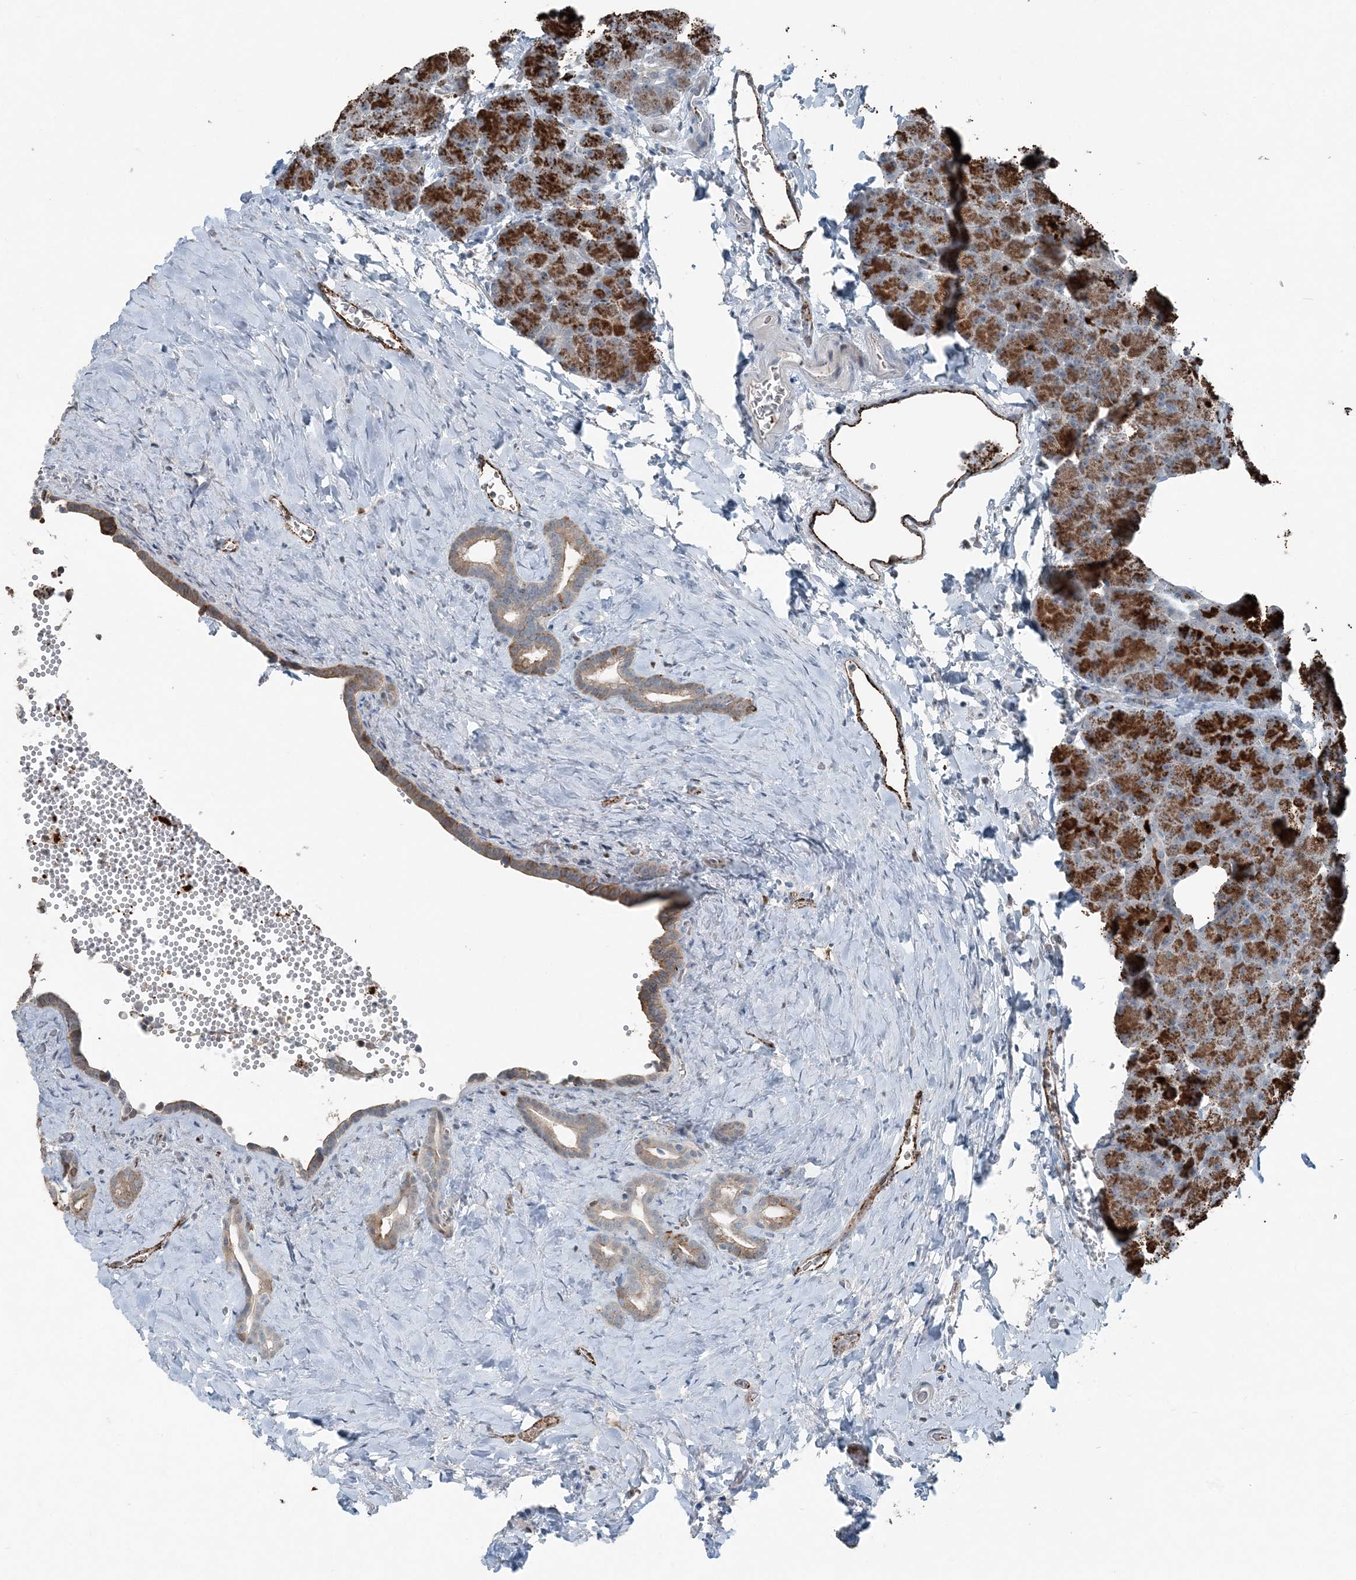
{"staining": {"intensity": "strong", "quantity": ">75%", "location": "cytoplasmic/membranous"}, "tissue": "pancreas", "cell_type": "Exocrine glandular cells", "image_type": "normal", "snomed": [{"axis": "morphology", "description": "Normal tissue, NOS"}, {"axis": "morphology", "description": "Carcinoid, malignant, NOS"}, {"axis": "topography", "description": "Pancreas"}], "caption": "Unremarkable pancreas was stained to show a protein in brown. There is high levels of strong cytoplasmic/membranous positivity in about >75% of exocrine glandular cells.", "gene": "ELOVL7", "patient": {"sex": "female", "age": 35}}